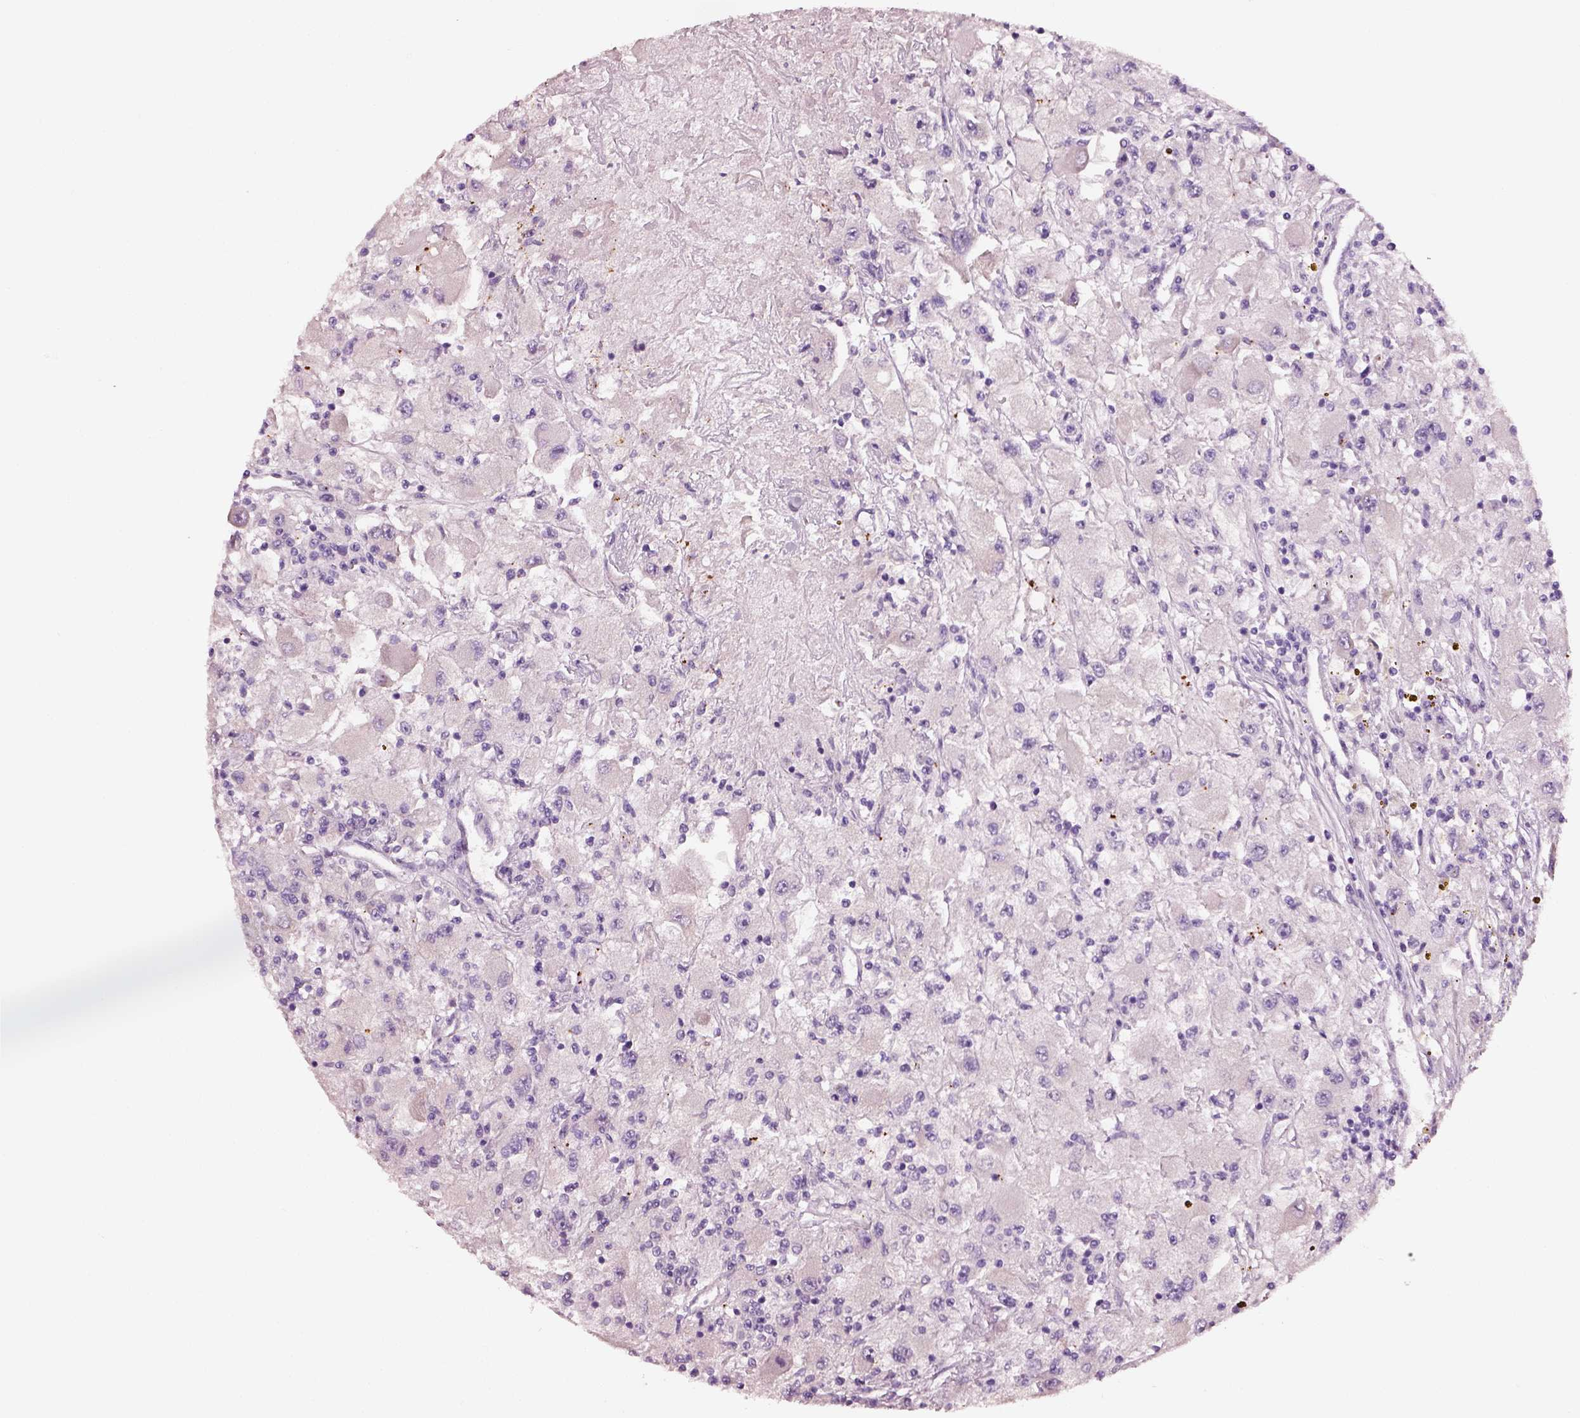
{"staining": {"intensity": "negative", "quantity": "none", "location": "none"}, "tissue": "renal cancer", "cell_type": "Tumor cells", "image_type": "cancer", "snomed": [{"axis": "morphology", "description": "Adenocarcinoma, NOS"}, {"axis": "topography", "description": "Kidney"}], "caption": "Histopathology image shows no protein positivity in tumor cells of renal cancer tissue.", "gene": "ELSPBP1", "patient": {"sex": "female", "age": 67}}